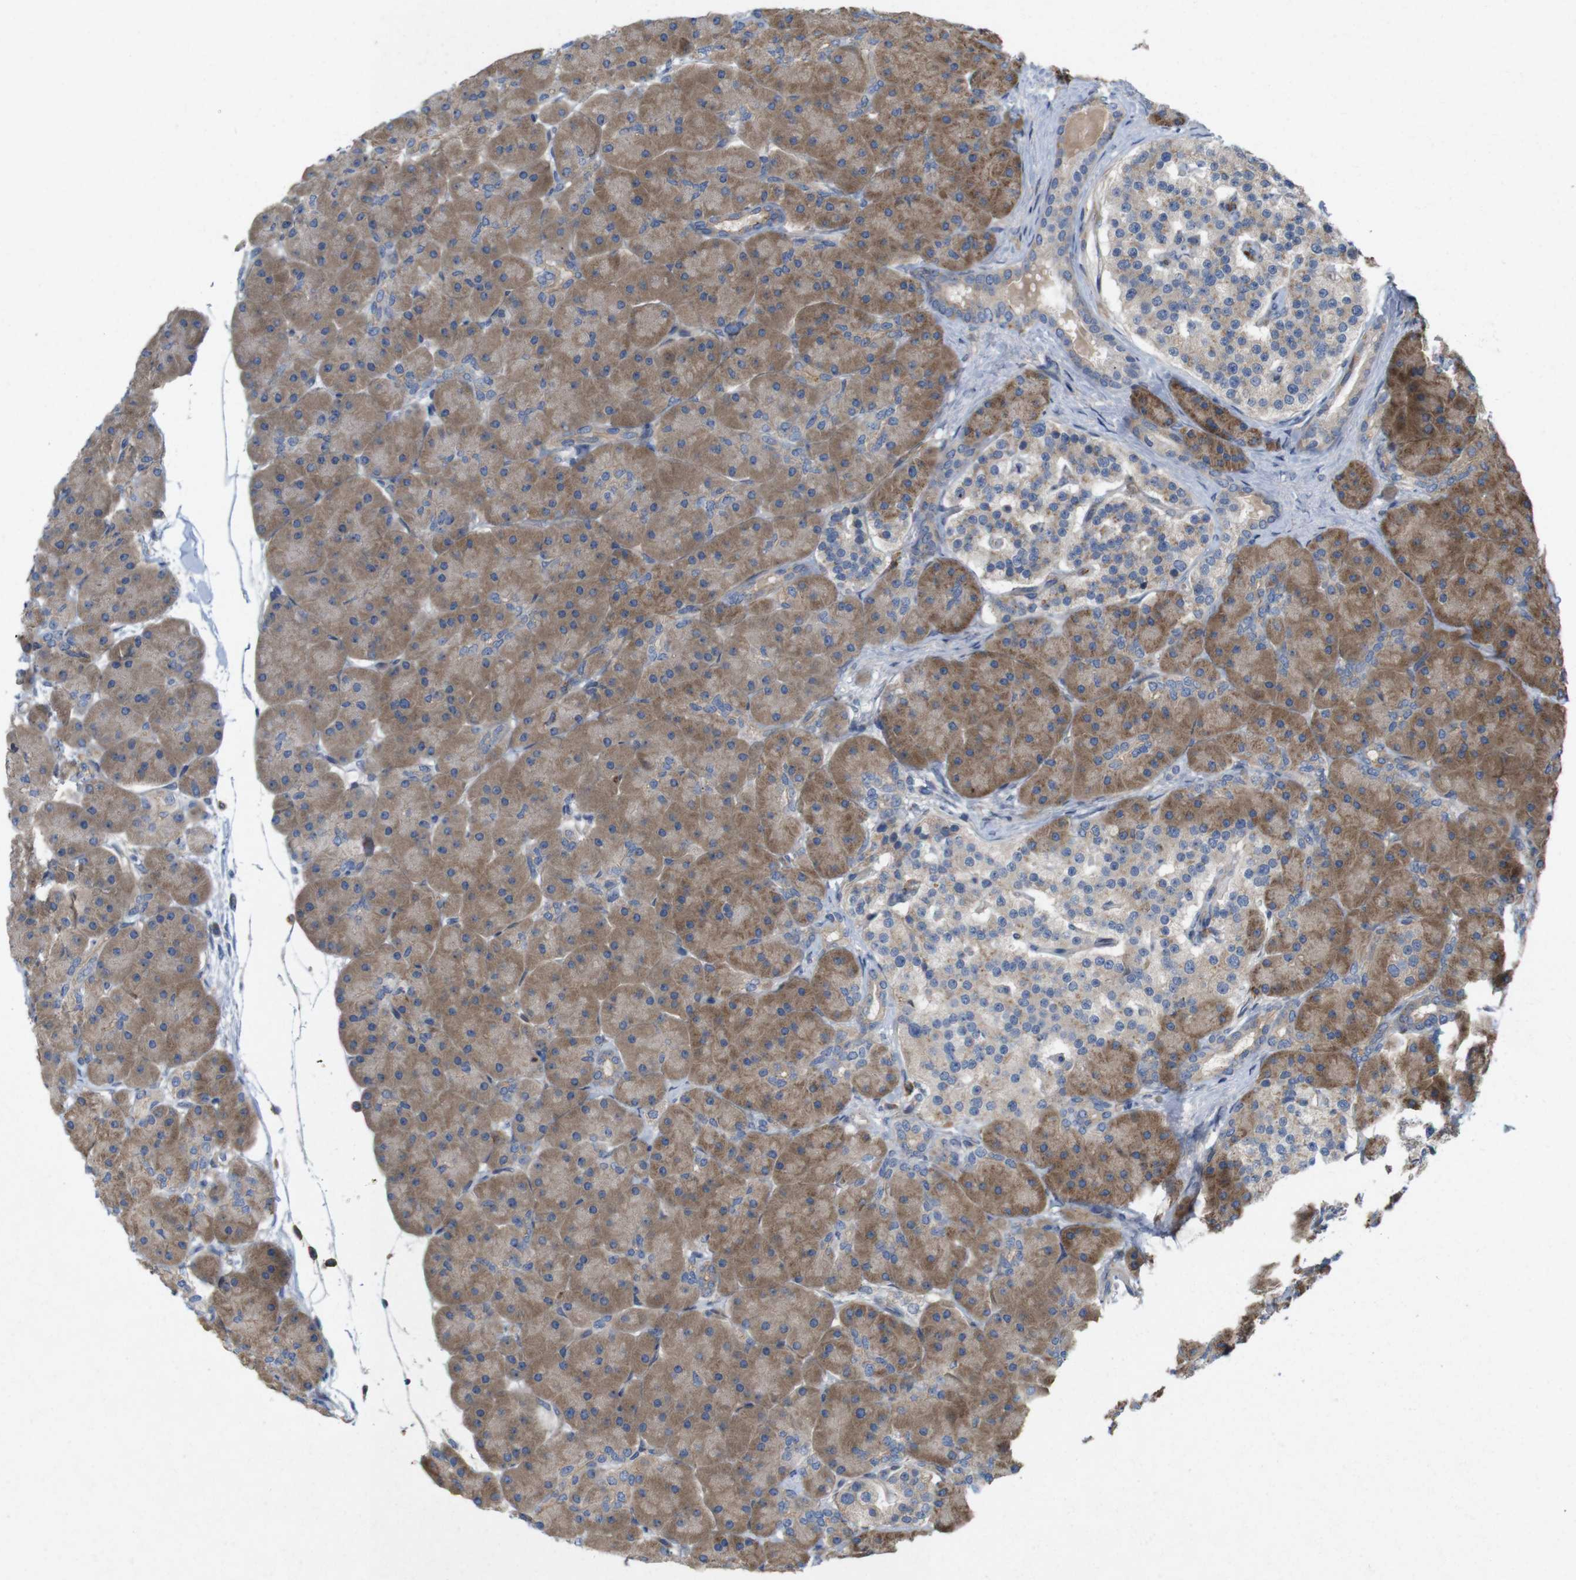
{"staining": {"intensity": "moderate", "quantity": ">75%", "location": "cytoplasmic/membranous"}, "tissue": "pancreas", "cell_type": "Exocrine glandular cells", "image_type": "normal", "snomed": [{"axis": "morphology", "description": "Normal tissue, NOS"}, {"axis": "topography", "description": "Pancreas"}], "caption": "Protein staining demonstrates moderate cytoplasmic/membranous positivity in approximately >75% of exocrine glandular cells in benign pancreas.", "gene": "SIGLEC8", "patient": {"sex": "male", "age": 66}}